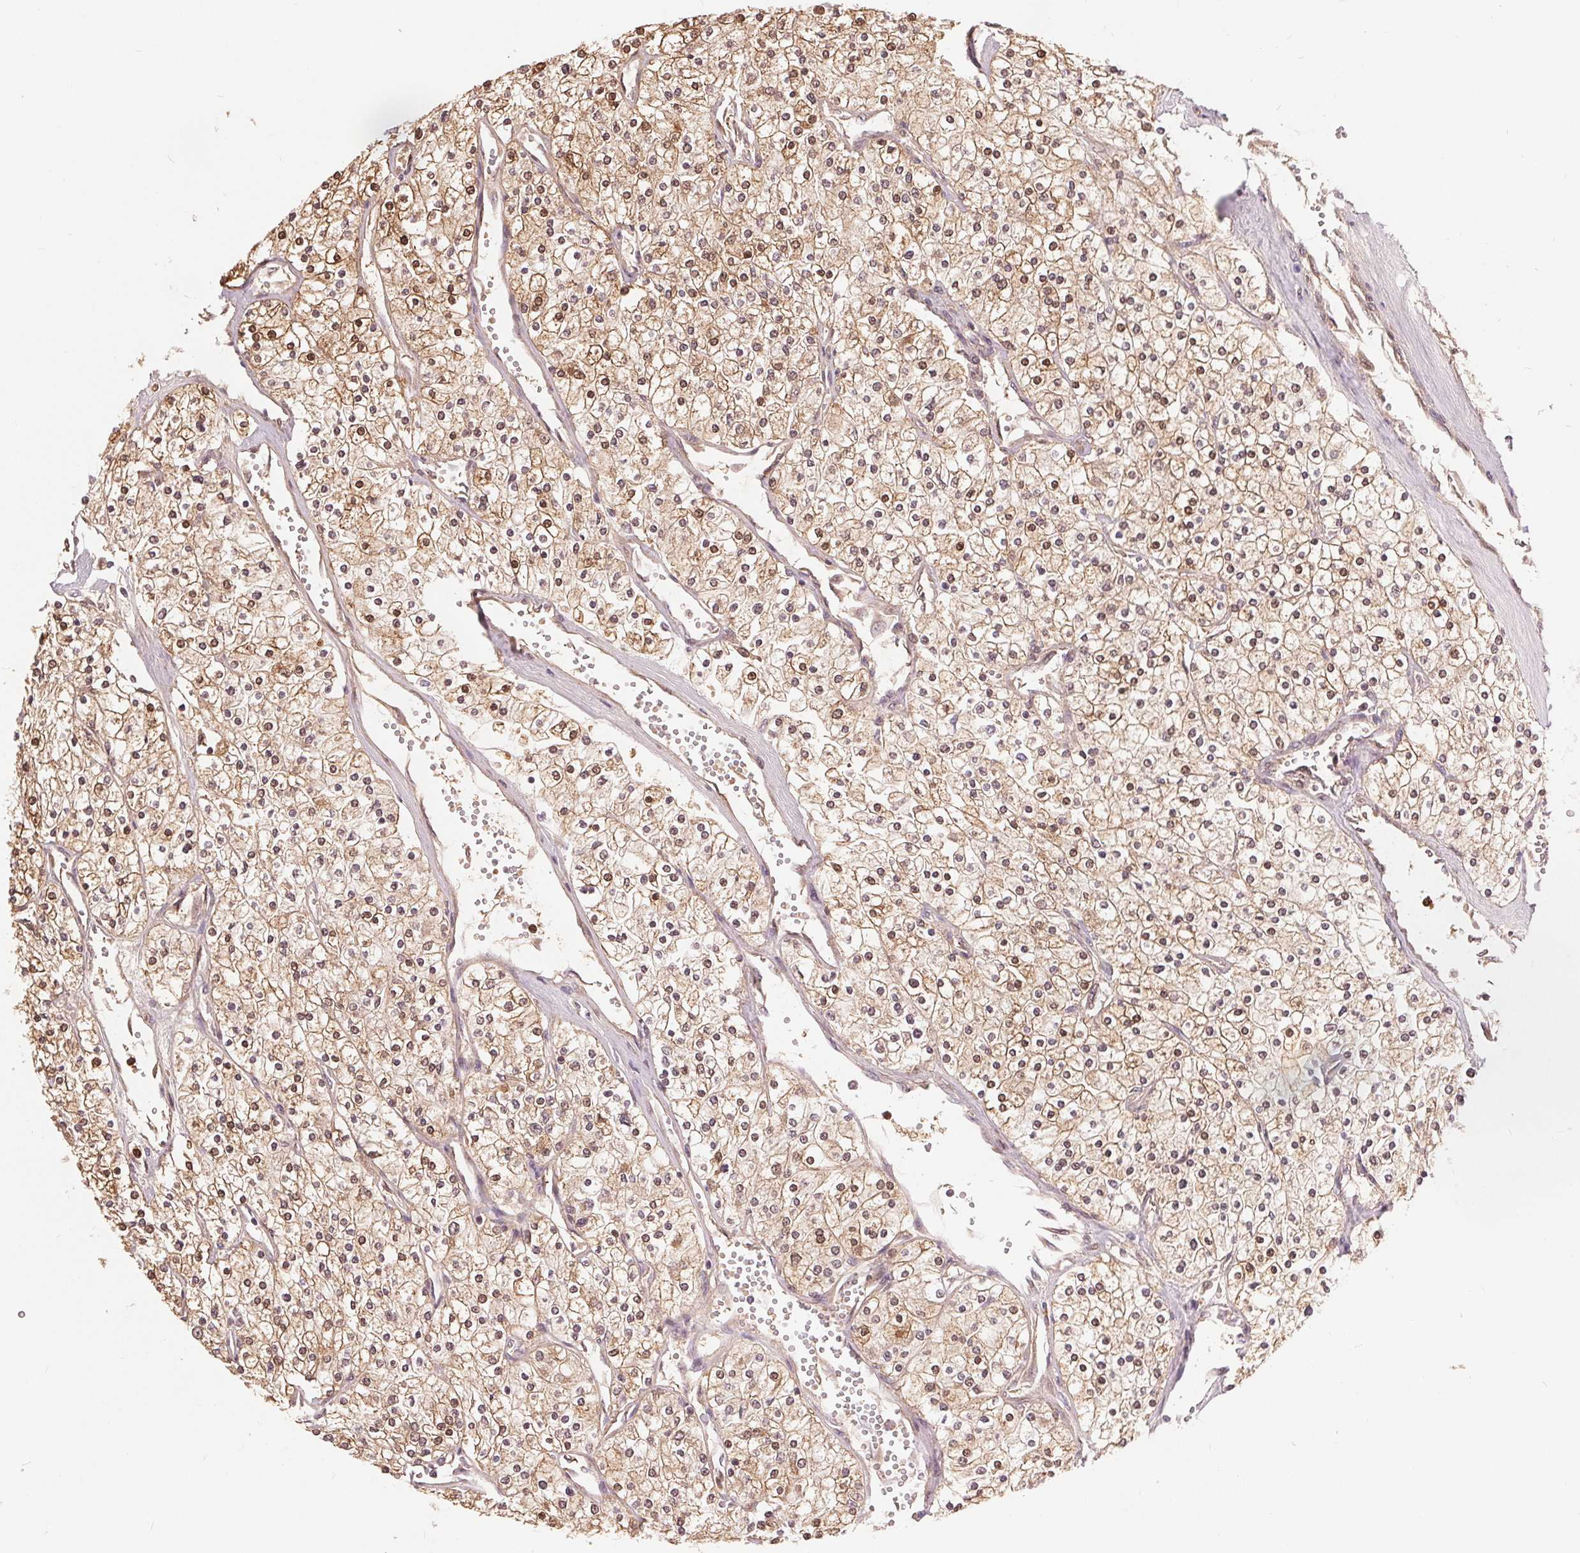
{"staining": {"intensity": "moderate", "quantity": ">75%", "location": "cytoplasmic/membranous,nuclear"}, "tissue": "renal cancer", "cell_type": "Tumor cells", "image_type": "cancer", "snomed": [{"axis": "morphology", "description": "Adenocarcinoma, NOS"}, {"axis": "topography", "description": "Kidney"}], "caption": "Renal adenocarcinoma stained with immunohistochemistry (IHC) demonstrates moderate cytoplasmic/membranous and nuclear staining in about >75% of tumor cells.", "gene": "TMEM273", "patient": {"sex": "male", "age": 80}}